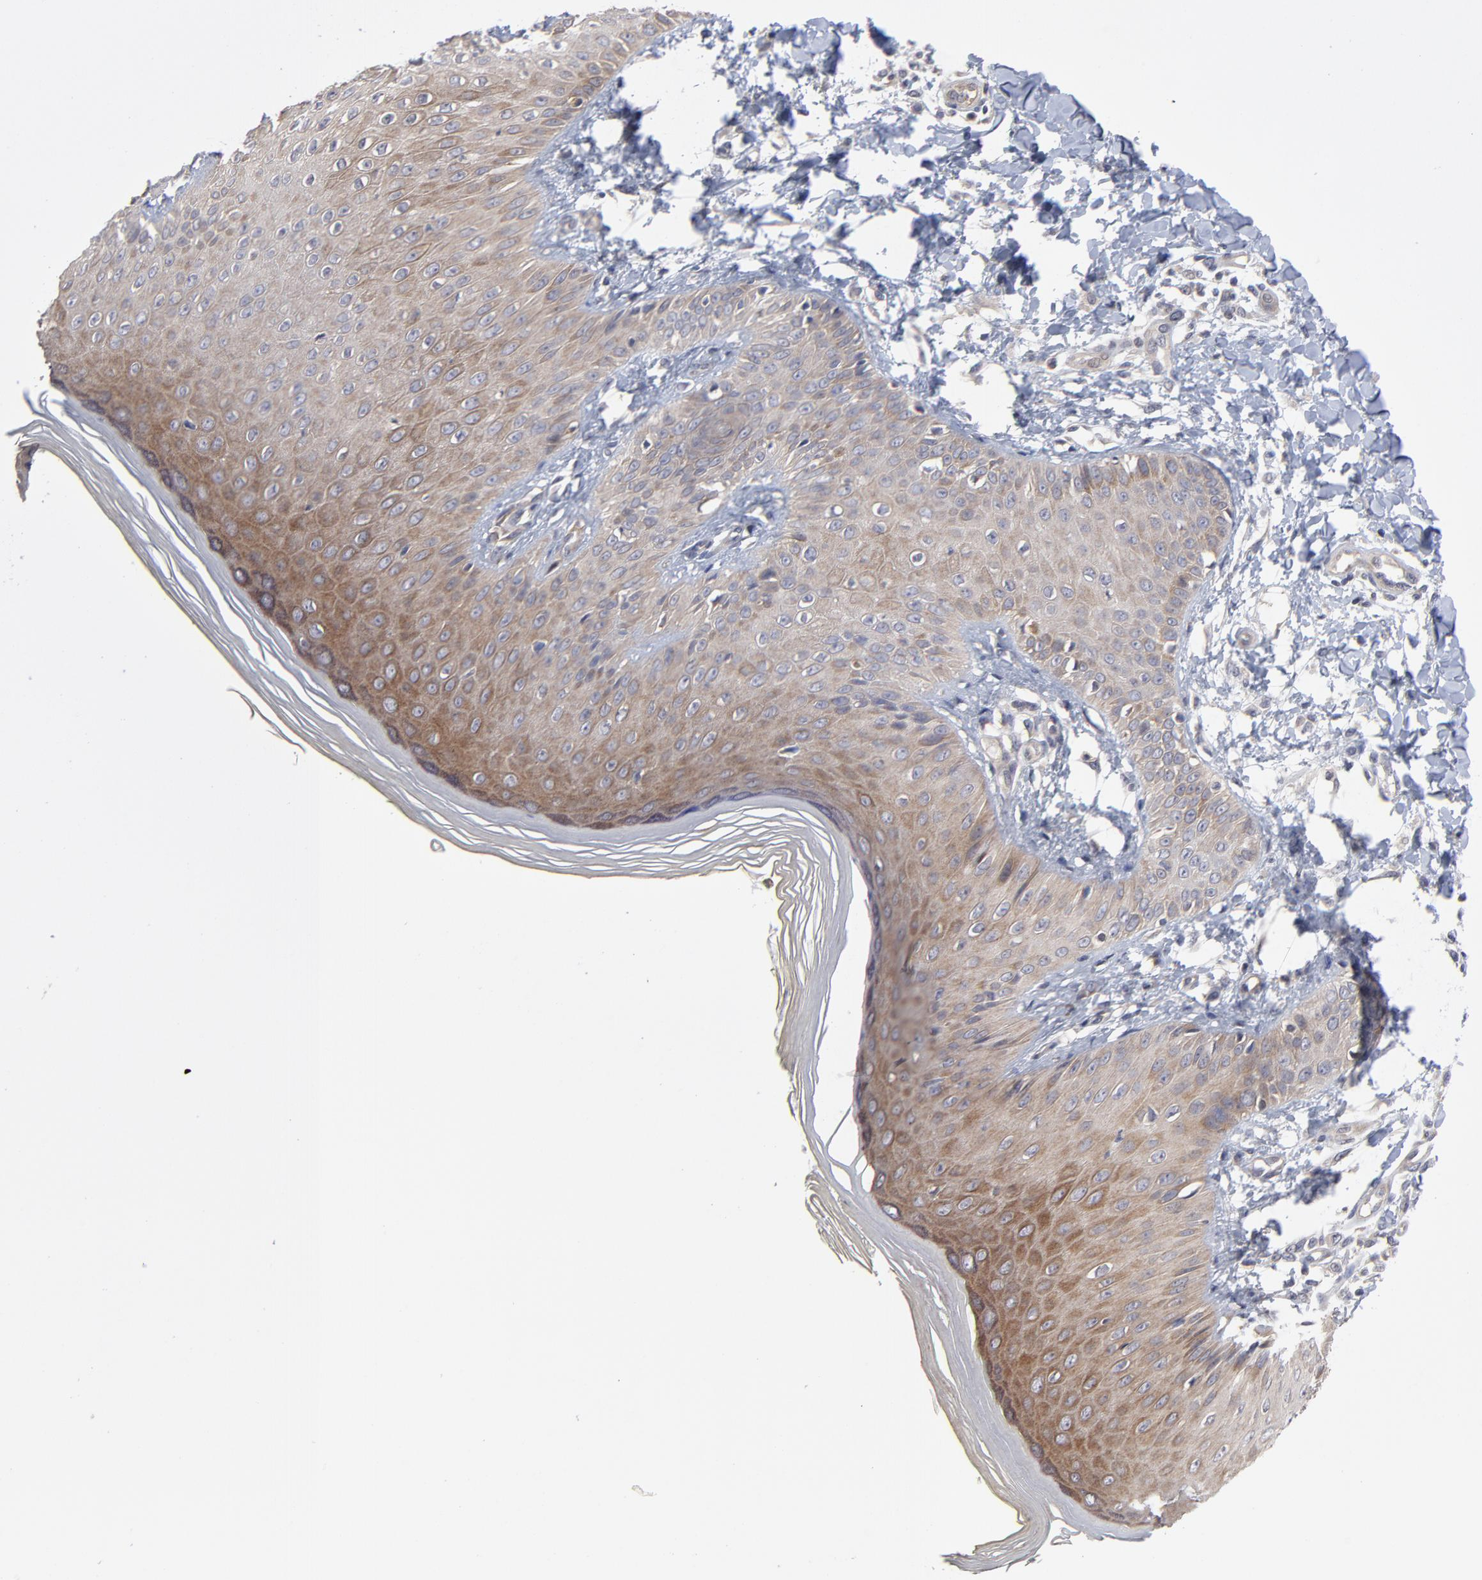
{"staining": {"intensity": "moderate", "quantity": ">75%", "location": "cytoplasmic/membranous"}, "tissue": "skin", "cell_type": "Epidermal cells", "image_type": "normal", "snomed": [{"axis": "morphology", "description": "Normal tissue, NOS"}, {"axis": "morphology", "description": "Inflammation, NOS"}, {"axis": "topography", "description": "Soft tissue"}, {"axis": "topography", "description": "Anal"}], "caption": "A medium amount of moderate cytoplasmic/membranous expression is appreciated in approximately >75% of epidermal cells in unremarkable skin. (Stains: DAB (3,3'-diaminobenzidine) in brown, nuclei in blue, Microscopy: brightfield microscopy at high magnification).", "gene": "ZNF157", "patient": {"sex": "female", "age": 15}}